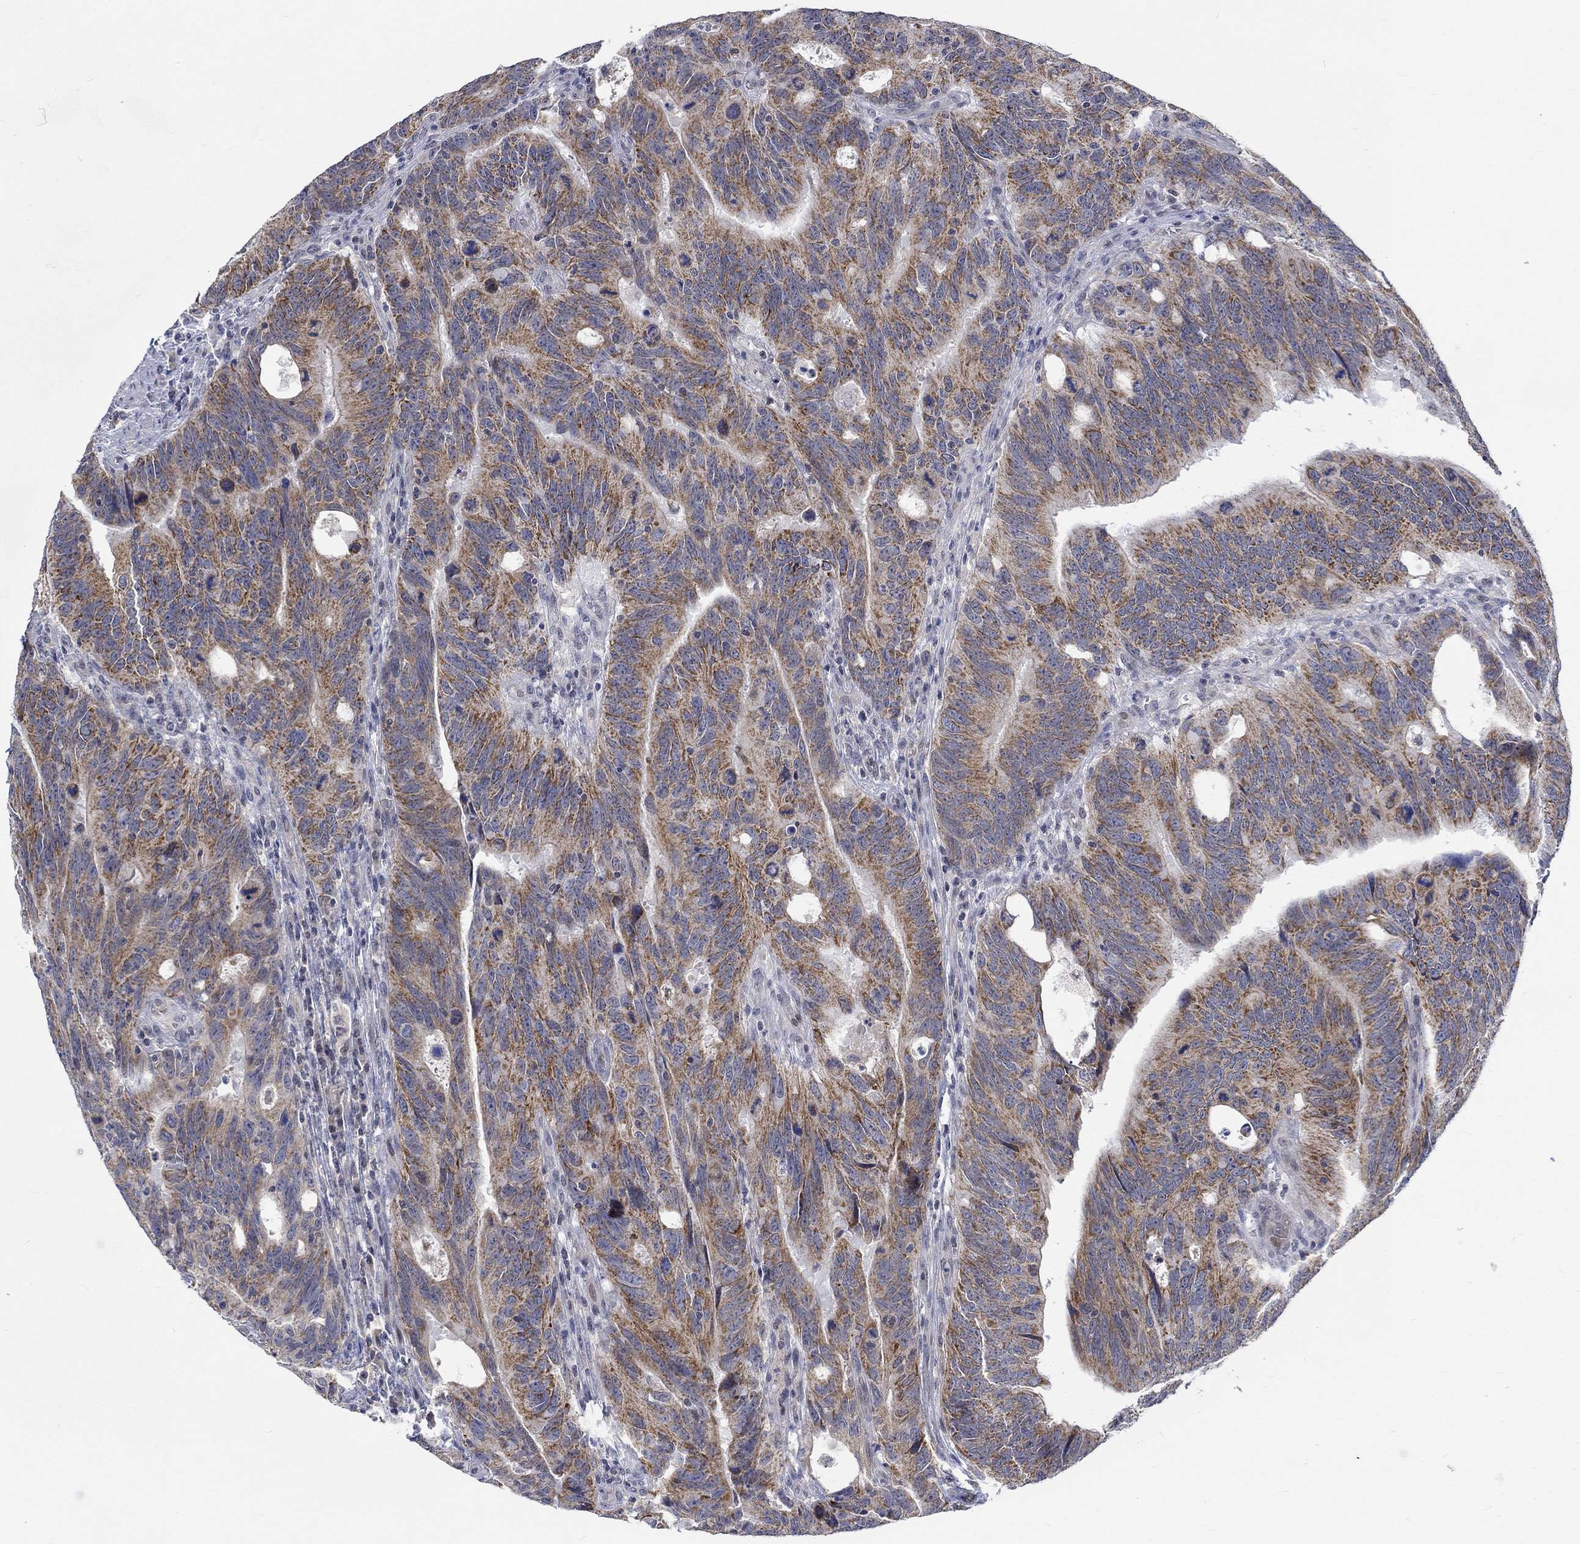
{"staining": {"intensity": "strong", "quantity": "25%-75%", "location": "cytoplasmic/membranous"}, "tissue": "colorectal cancer", "cell_type": "Tumor cells", "image_type": "cancer", "snomed": [{"axis": "morphology", "description": "Adenocarcinoma, NOS"}, {"axis": "topography", "description": "Colon"}], "caption": "IHC (DAB (3,3'-diaminobenzidine)) staining of human colorectal cancer (adenocarcinoma) demonstrates strong cytoplasmic/membranous protein positivity in about 25%-75% of tumor cells.", "gene": "WASF1", "patient": {"sex": "female", "age": 77}}